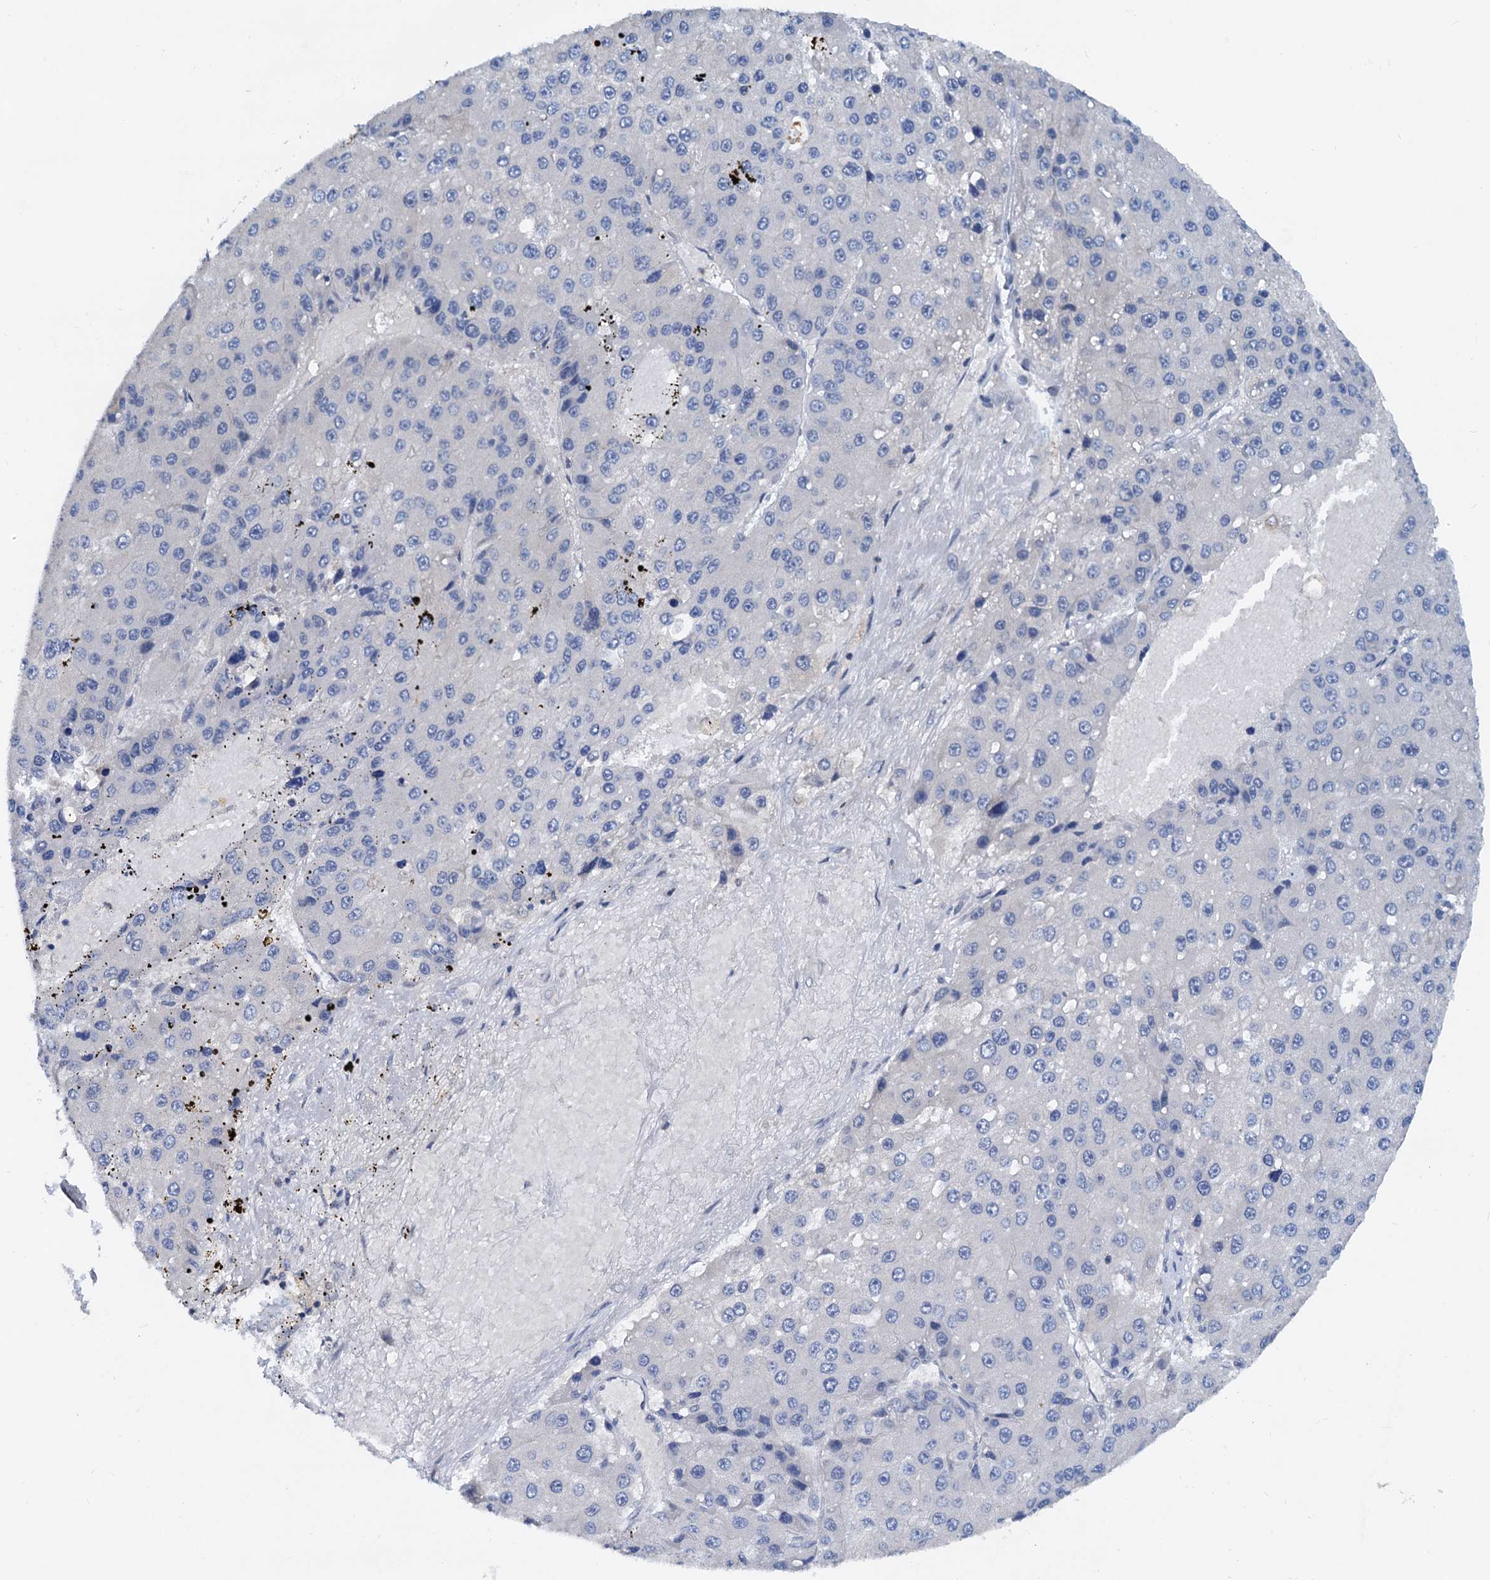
{"staining": {"intensity": "negative", "quantity": "none", "location": "none"}, "tissue": "liver cancer", "cell_type": "Tumor cells", "image_type": "cancer", "snomed": [{"axis": "morphology", "description": "Carcinoma, Hepatocellular, NOS"}, {"axis": "topography", "description": "Liver"}], "caption": "Immunohistochemistry of human hepatocellular carcinoma (liver) displays no positivity in tumor cells. (Stains: DAB (3,3'-diaminobenzidine) IHC with hematoxylin counter stain, Microscopy: brightfield microscopy at high magnification).", "gene": "PTGES3", "patient": {"sex": "female", "age": 73}}